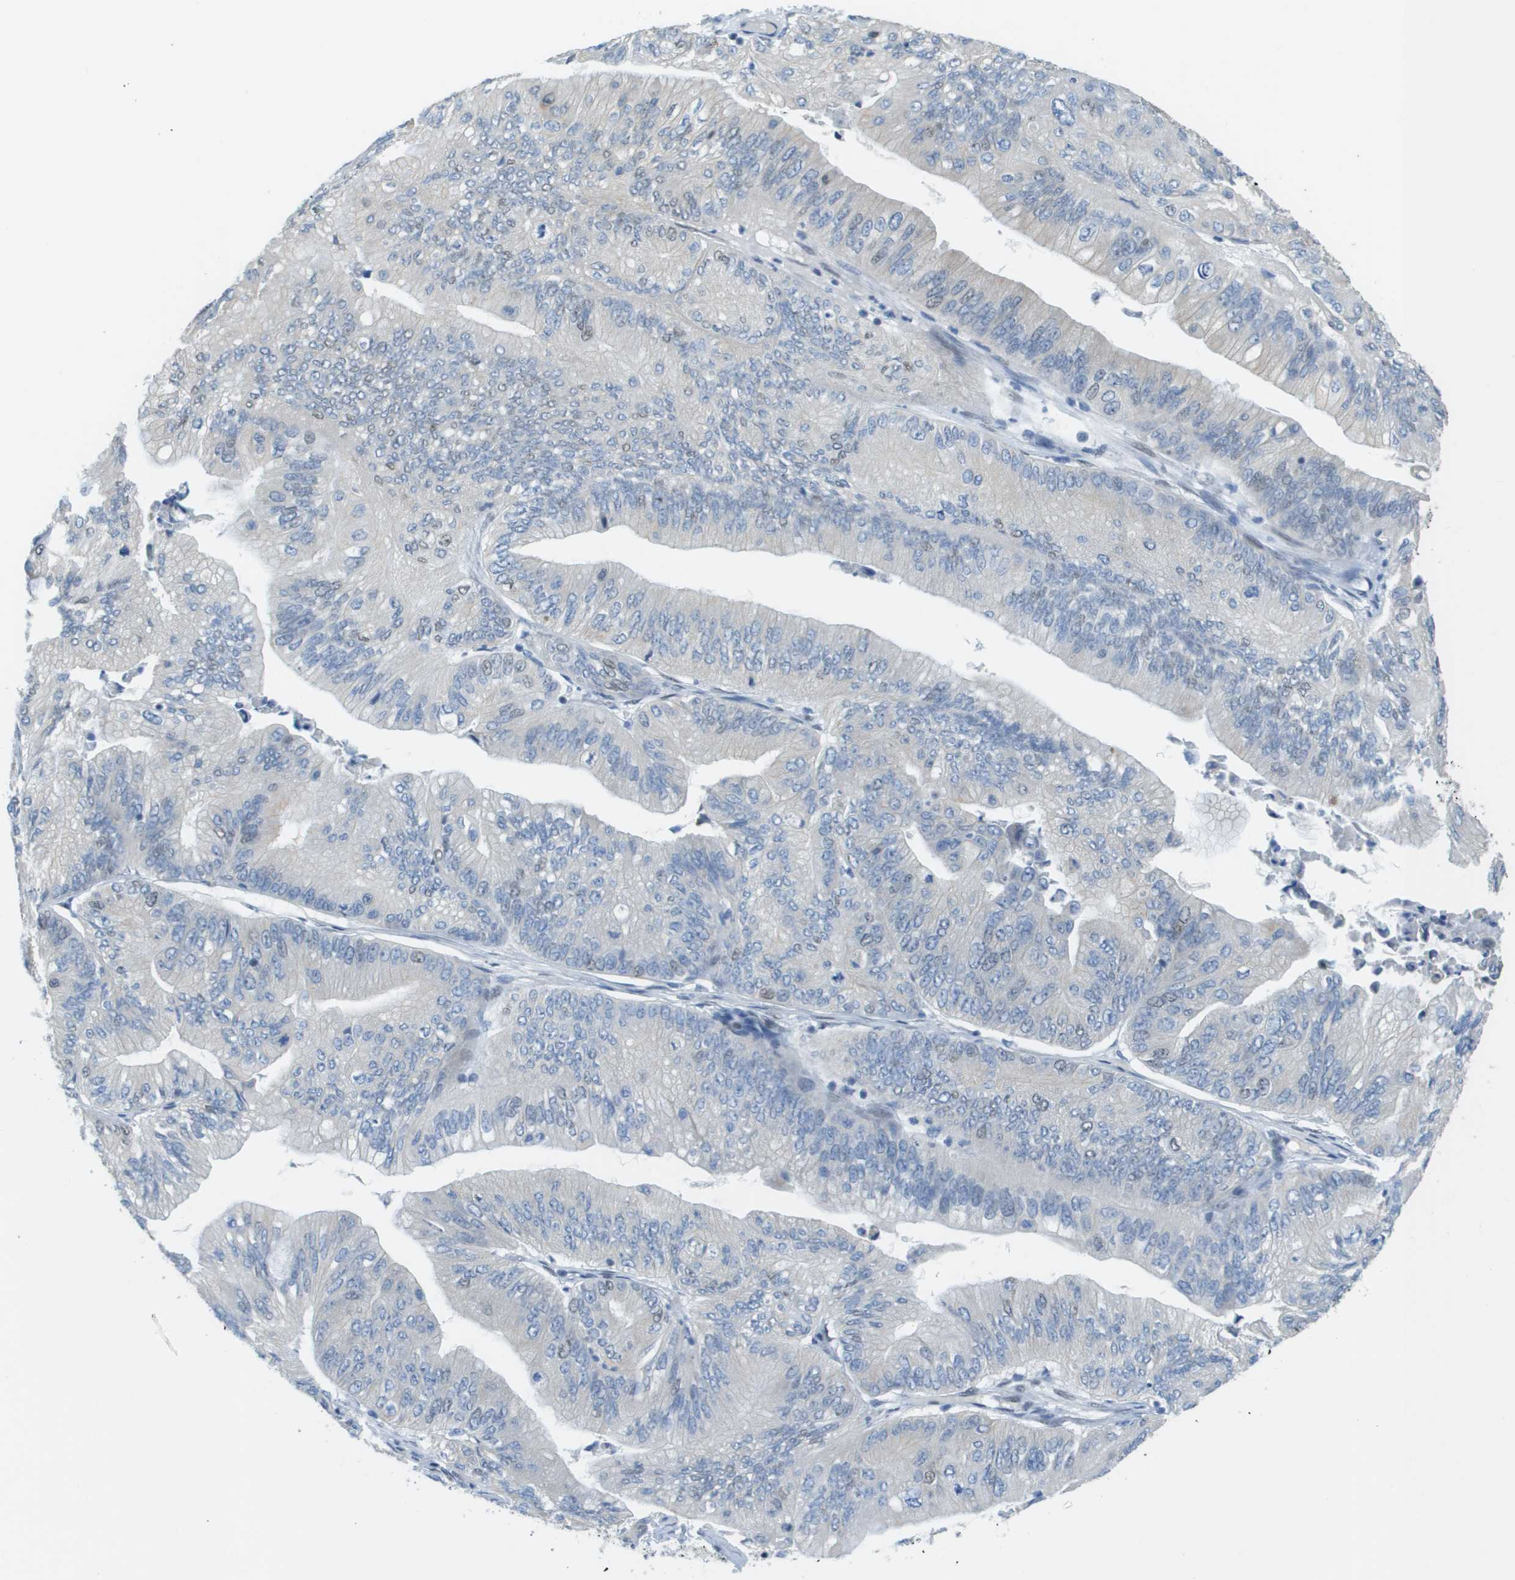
{"staining": {"intensity": "negative", "quantity": "none", "location": "none"}, "tissue": "ovarian cancer", "cell_type": "Tumor cells", "image_type": "cancer", "snomed": [{"axis": "morphology", "description": "Cystadenocarcinoma, mucinous, NOS"}, {"axis": "topography", "description": "Ovary"}], "caption": "Tumor cells are negative for brown protein staining in ovarian mucinous cystadenocarcinoma. (Brightfield microscopy of DAB (3,3'-diaminobenzidine) immunohistochemistry (IHC) at high magnification).", "gene": "ARID1B", "patient": {"sex": "female", "age": 61}}